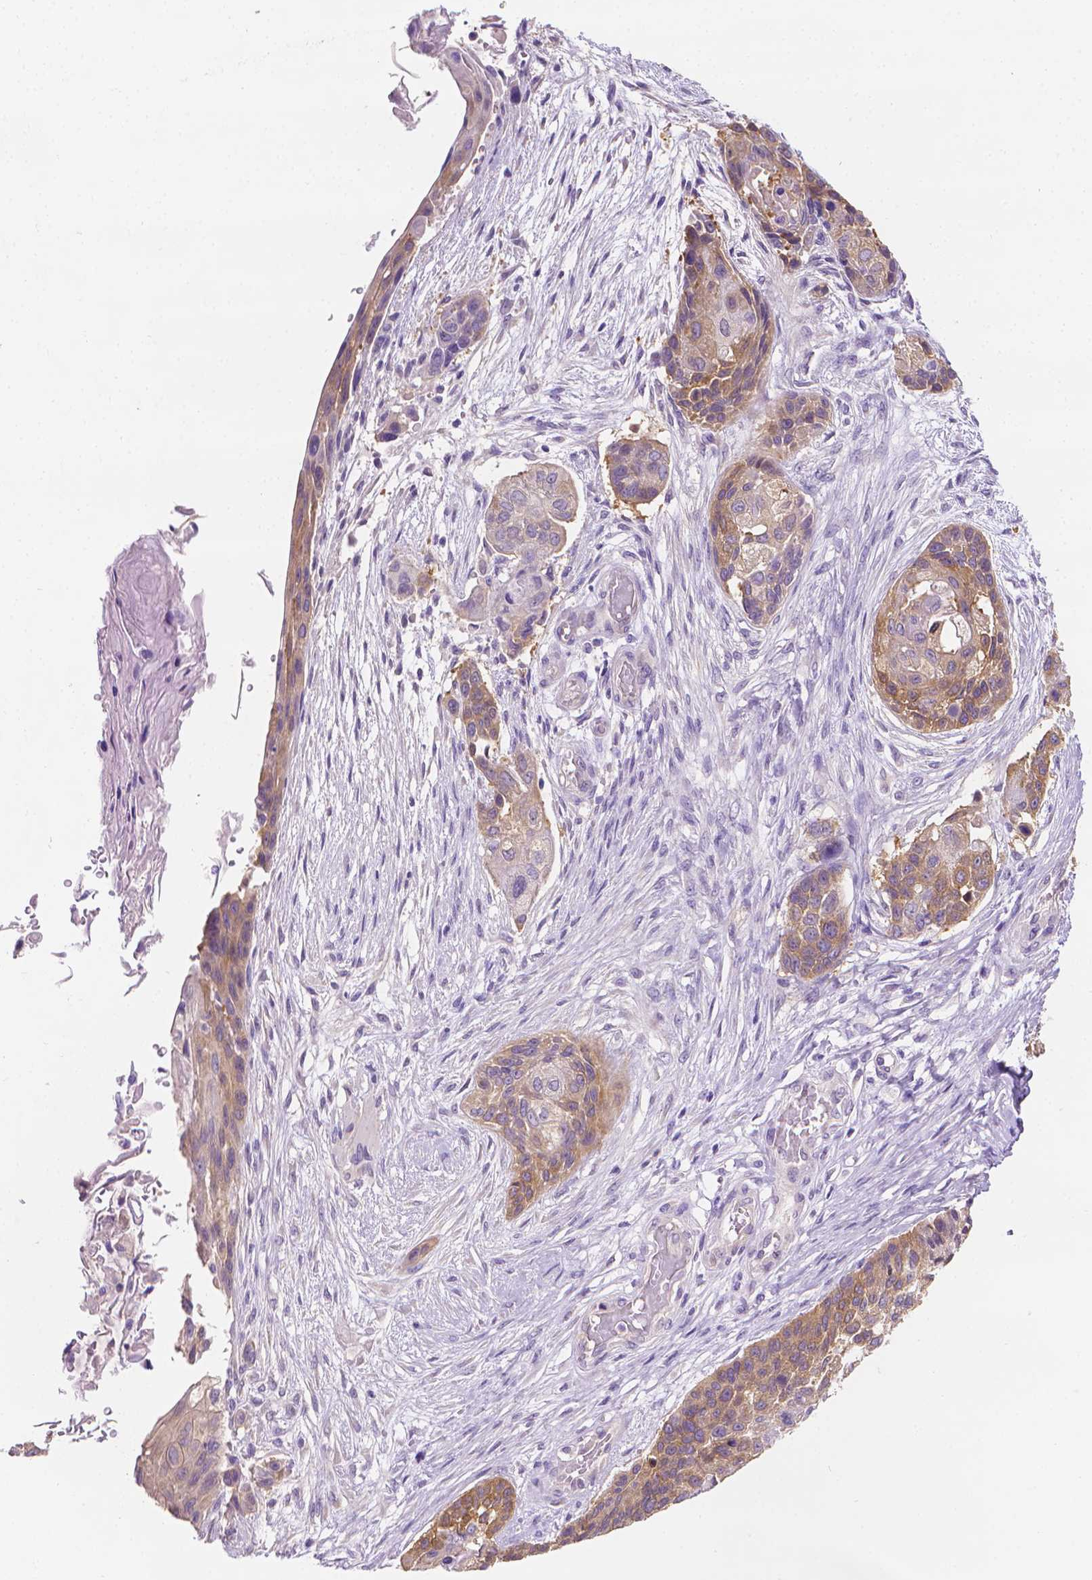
{"staining": {"intensity": "weak", "quantity": ">75%", "location": "cytoplasmic/membranous"}, "tissue": "lung cancer", "cell_type": "Tumor cells", "image_type": "cancer", "snomed": [{"axis": "morphology", "description": "Squamous cell carcinoma, NOS"}, {"axis": "topography", "description": "Lung"}], "caption": "Approximately >75% of tumor cells in lung cancer (squamous cell carcinoma) exhibit weak cytoplasmic/membranous protein staining as visualized by brown immunohistochemical staining.", "gene": "FASN", "patient": {"sex": "male", "age": 69}}